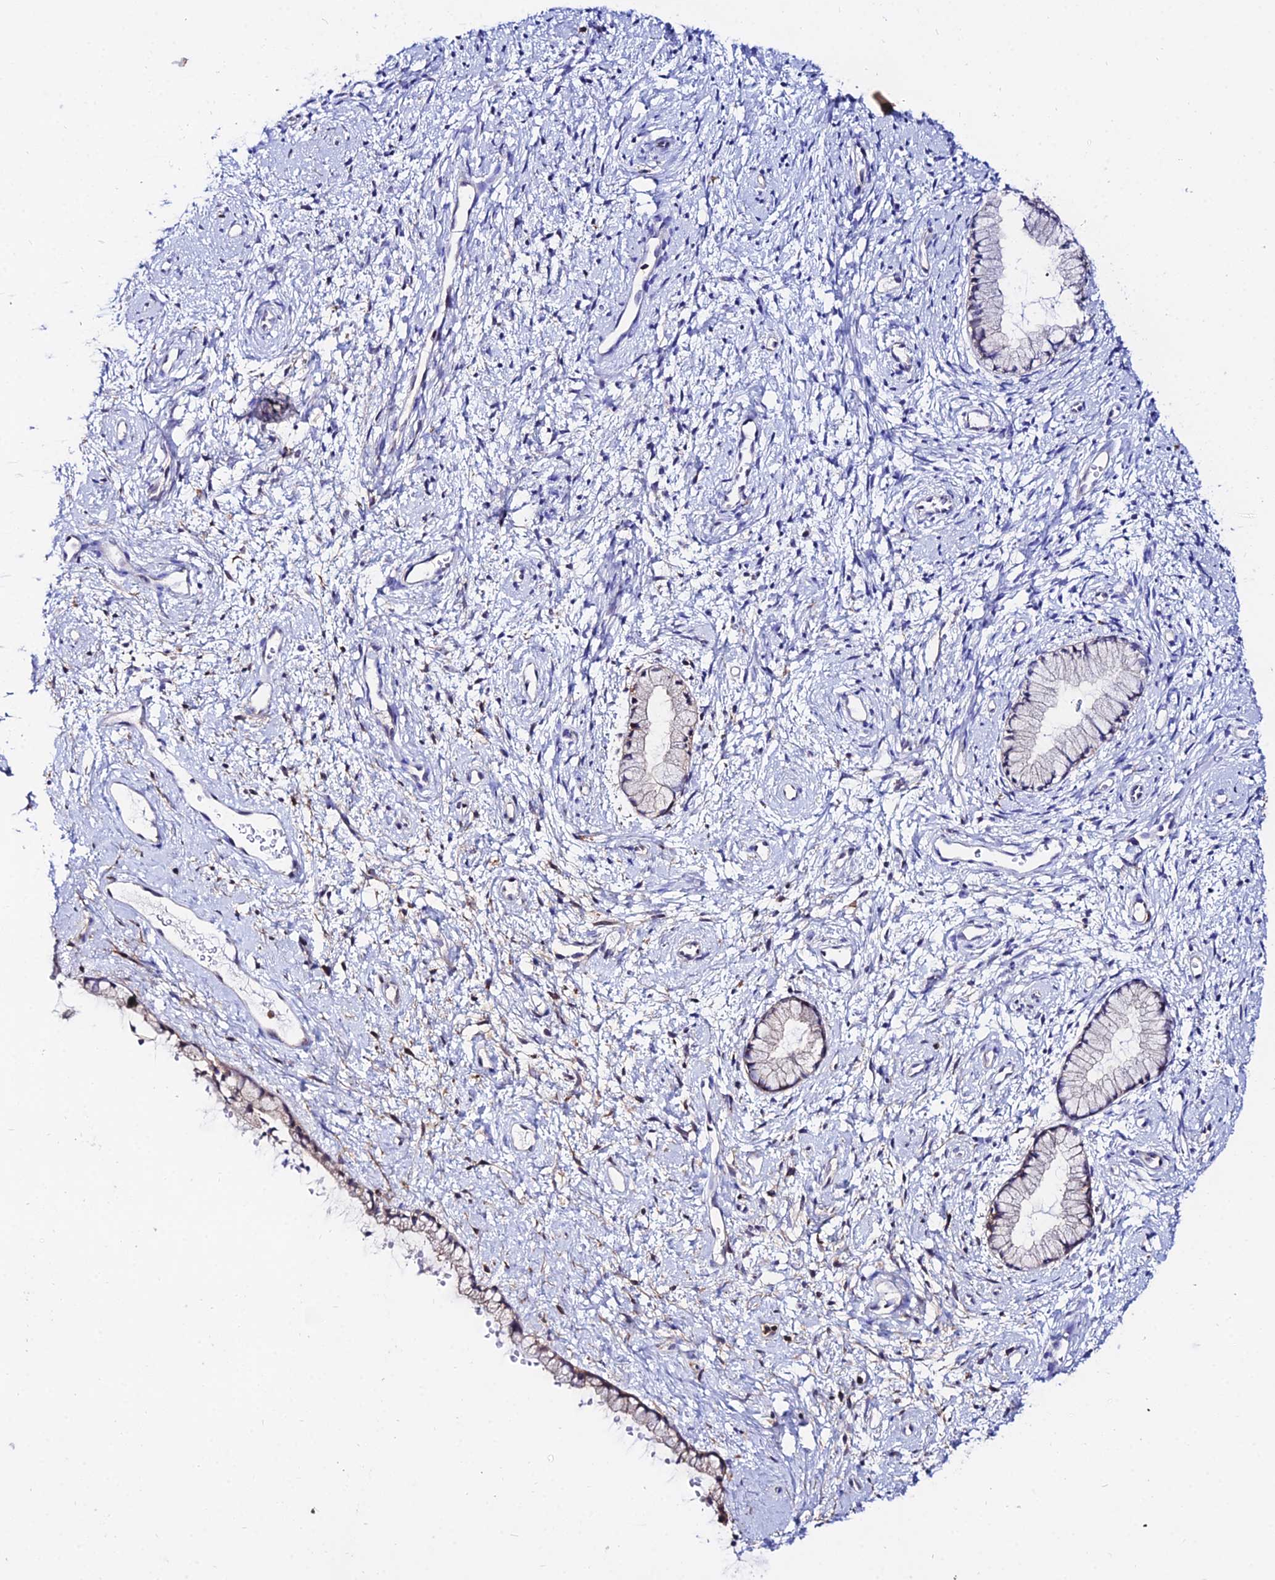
{"staining": {"intensity": "weak", "quantity": "25%-75%", "location": "cytoplasmic/membranous"}, "tissue": "cervix", "cell_type": "Glandular cells", "image_type": "normal", "snomed": [{"axis": "morphology", "description": "Normal tissue, NOS"}, {"axis": "topography", "description": "Cervix"}], "caption": "Glandular cells display low levels of weak cytoplasmic/membranous expression in about 25%-75% of cells in unremarkable cervix. The staining is performed using DAB (3,3'-diaminobenzidine) brown chromogen to label protein expression. The nuclei are counter-stained blue using hematoxylin.", "gene": "S100A16", "patient": {"sex": "female", "age": 57}}